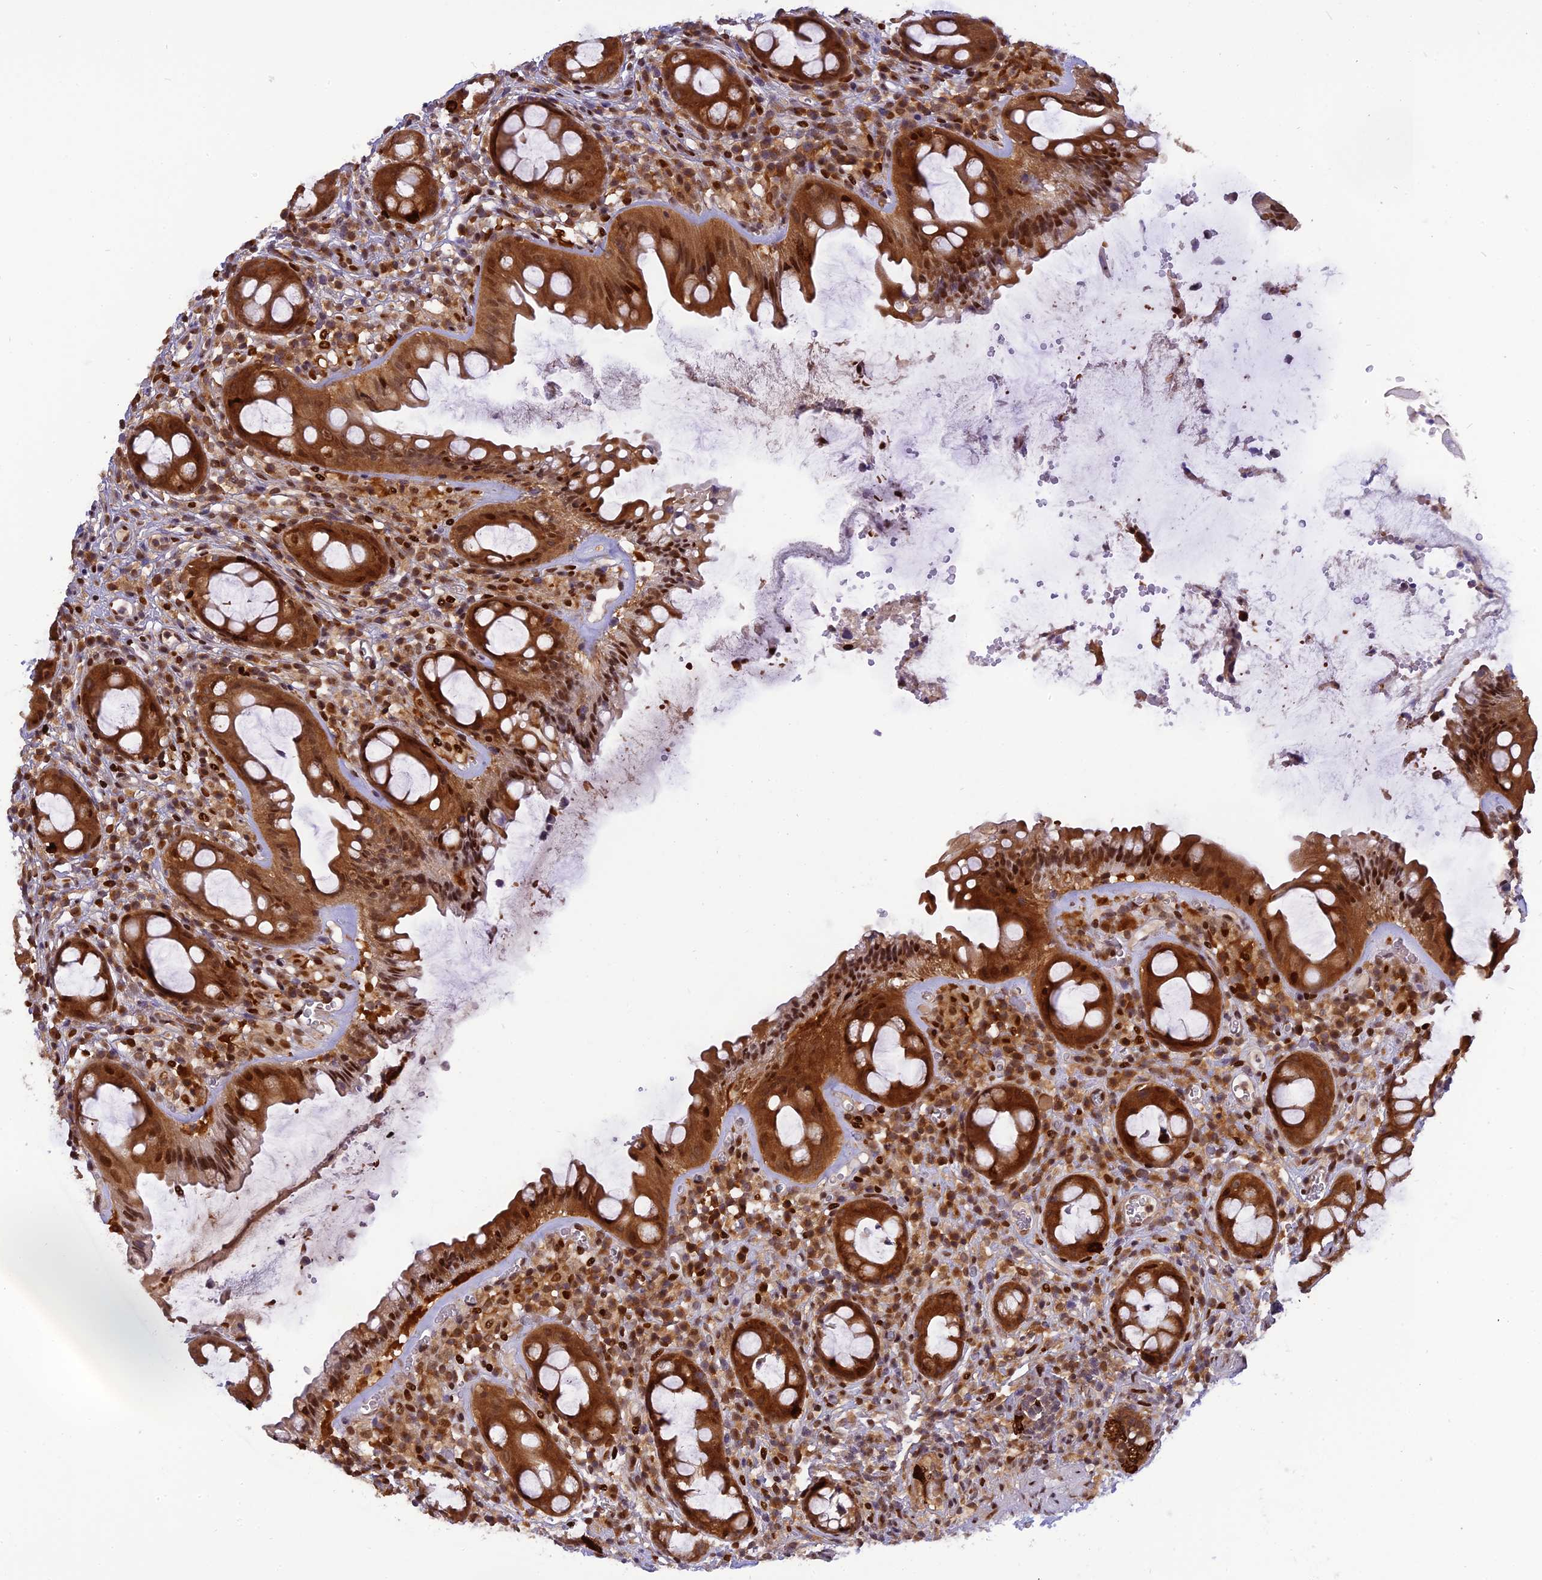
{"staining": {"intensity": "strong", "quantity": ">75%", "location": "cytoplasmic/membranous,nuclear"}, "tissue": "rectum", "cell_type": "Glandular cells", "image_type": "normal", "snomed": [{"axis": "morphology", "description": "Normal tissue, NOS"}, {"axis": "topography", "description": "Rectum"}], "caption": "Immunohistochemistry micrograph of unremarkable rectum stained for a protein (brown), which shows high levels of strong cytoplasmic/membranous,nuclear staining in about >75% of glandular cells.", "gene": "RABGGTA", "patient": {"sex": "female", "age": 57}}